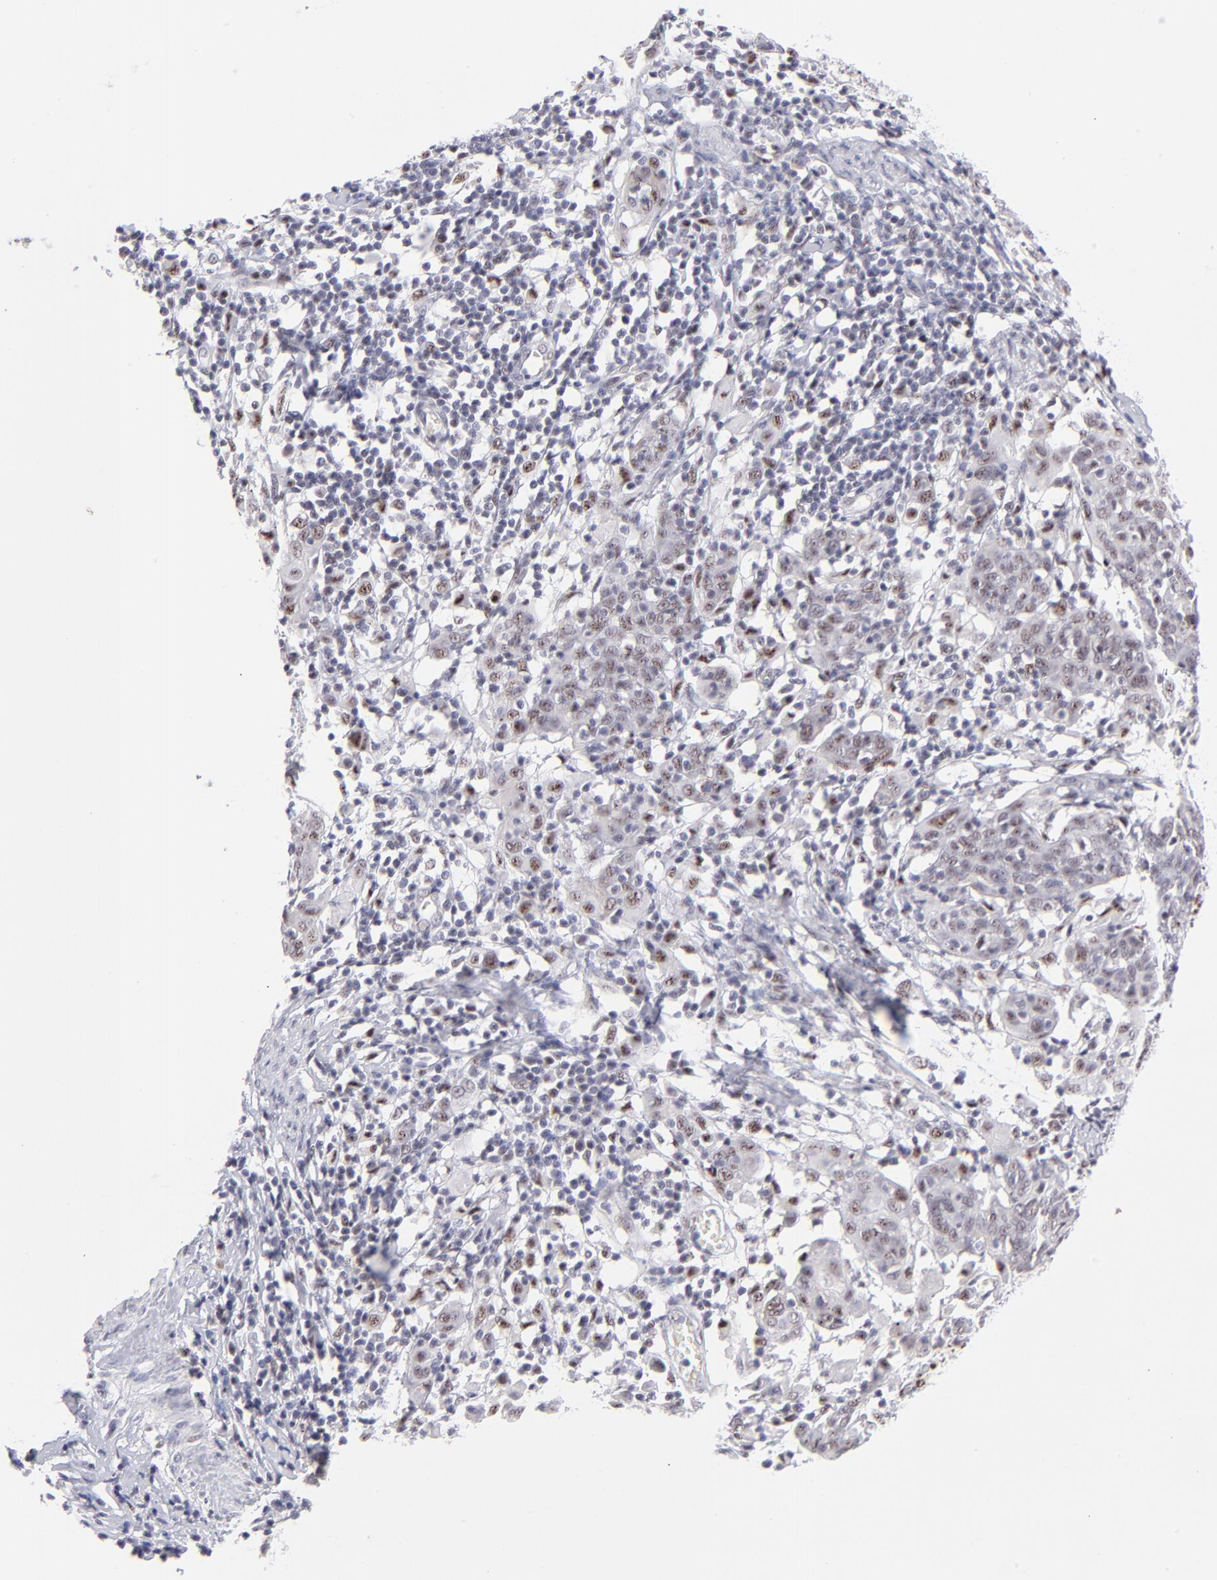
{"staining": {"intensity": "moderate", "quantity": ">75%", "location": "nuclear"}, "tissue": "cervical cancer", "cell_type": "Tumor cells", "image_type": "cancer", "snomed": [{"axis": "morphology", "description": "Normal tissue, NOS"}, {"axis": "morphology", "description": "Squamous cell carcinoma, NOS"}, {"axis": "topography", "description": "Cervix"}], "caption": "Immunohistochemistry (IHC) (DAB) staining of cervical cancer reveals moderate nuclear protein staining in approximately >75% of tumor cells.", "gene": "CDC25C", "patient": {"sex": "female", "age": 67}}